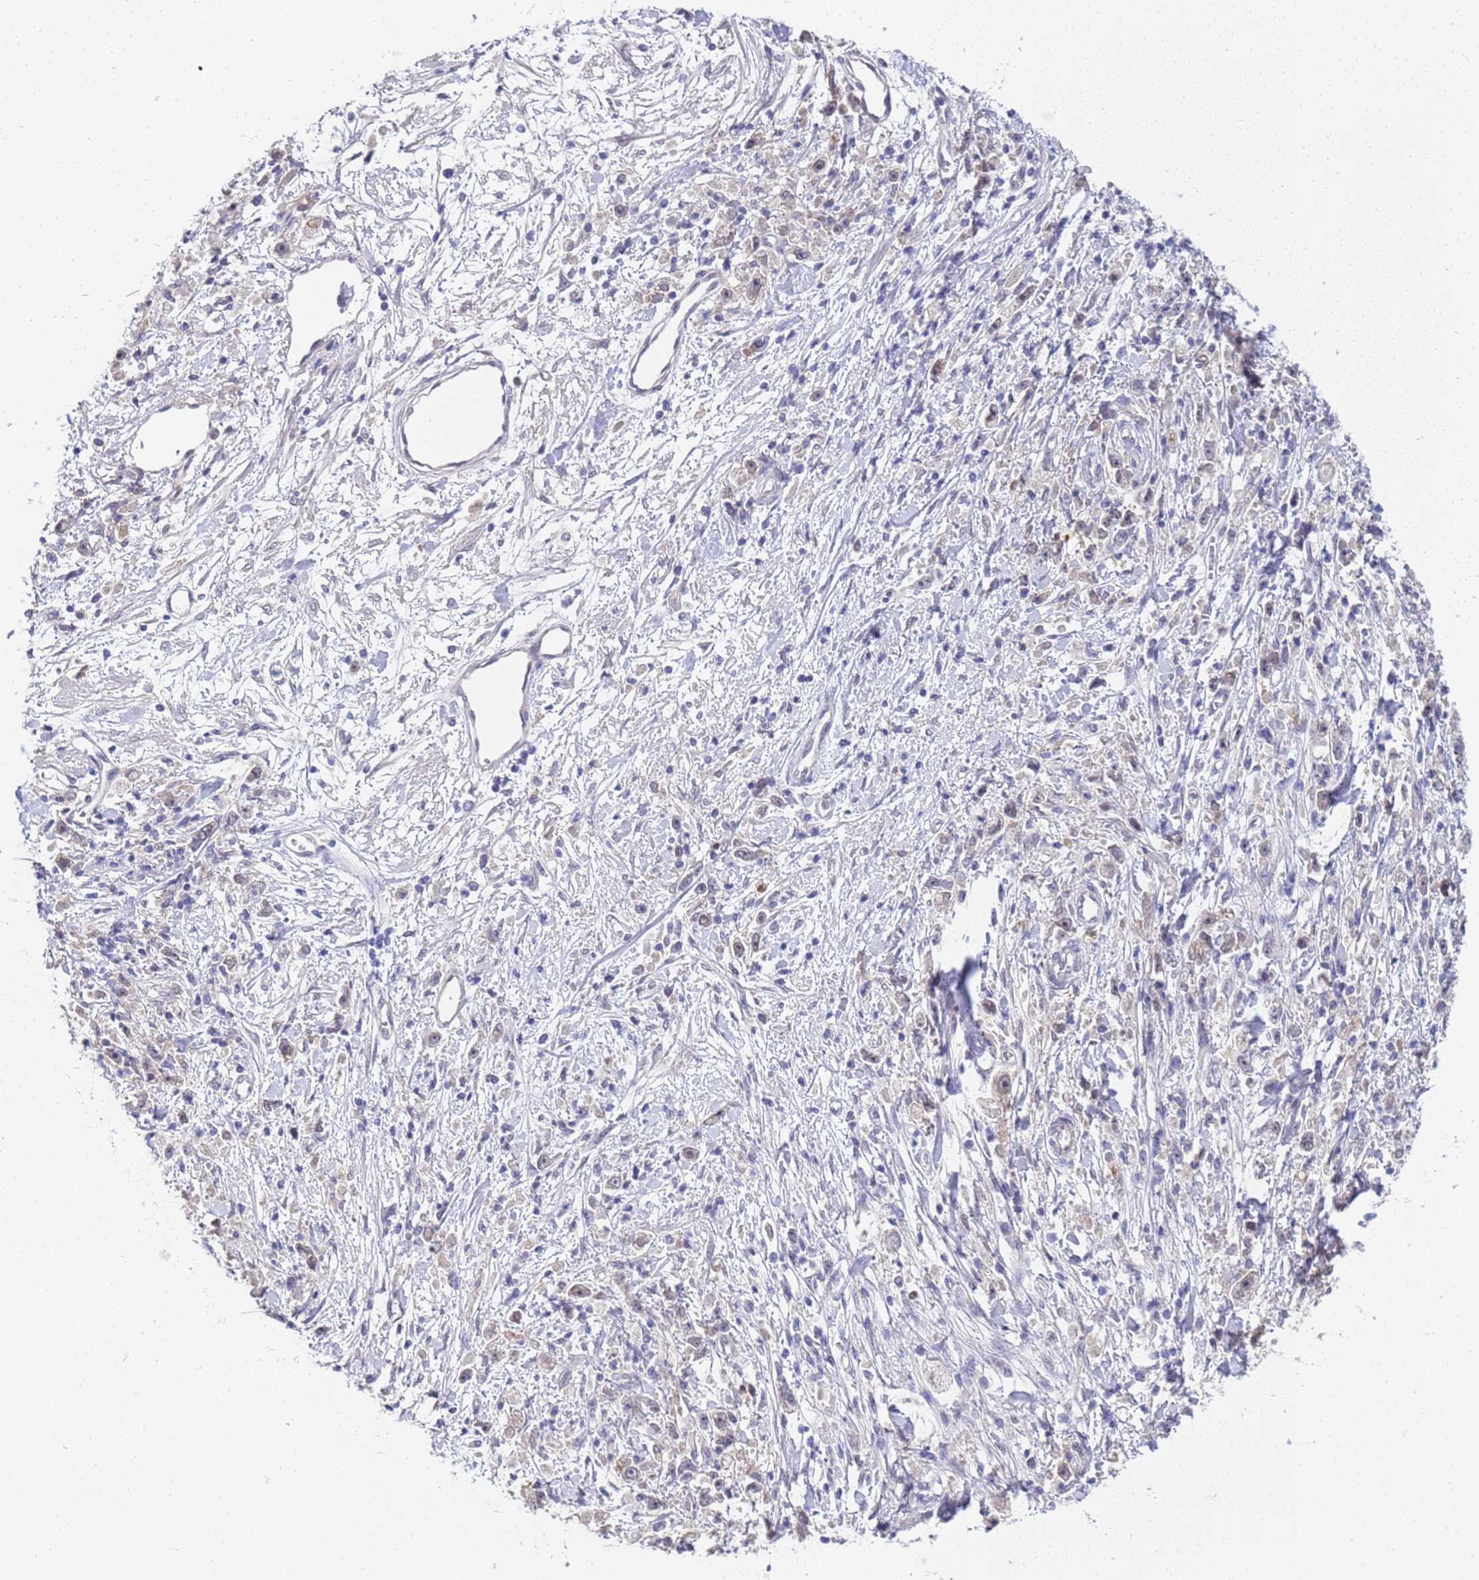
{"staining": {"intensity": "weak", "quantity": "<25%", "location": "nuclear"}, "tissue": "stomach cancer", "cell_type": "Tumor cells", "image_type": "cancer", "snomed": [{"axis": "morphology", "description": "Adenocarcinoma, NOS"}, {"axis": "topography", "description": "Stomach"}], "caption": "Immunohistochemistry photomicrograph of neoplastic tissue: stomach adenocarcinoma stained with DAB demonstrates no significant protein positivity in tumor cells.", "gene": "TRMT10A", "patient": {"sex": "female", "age": 59}}